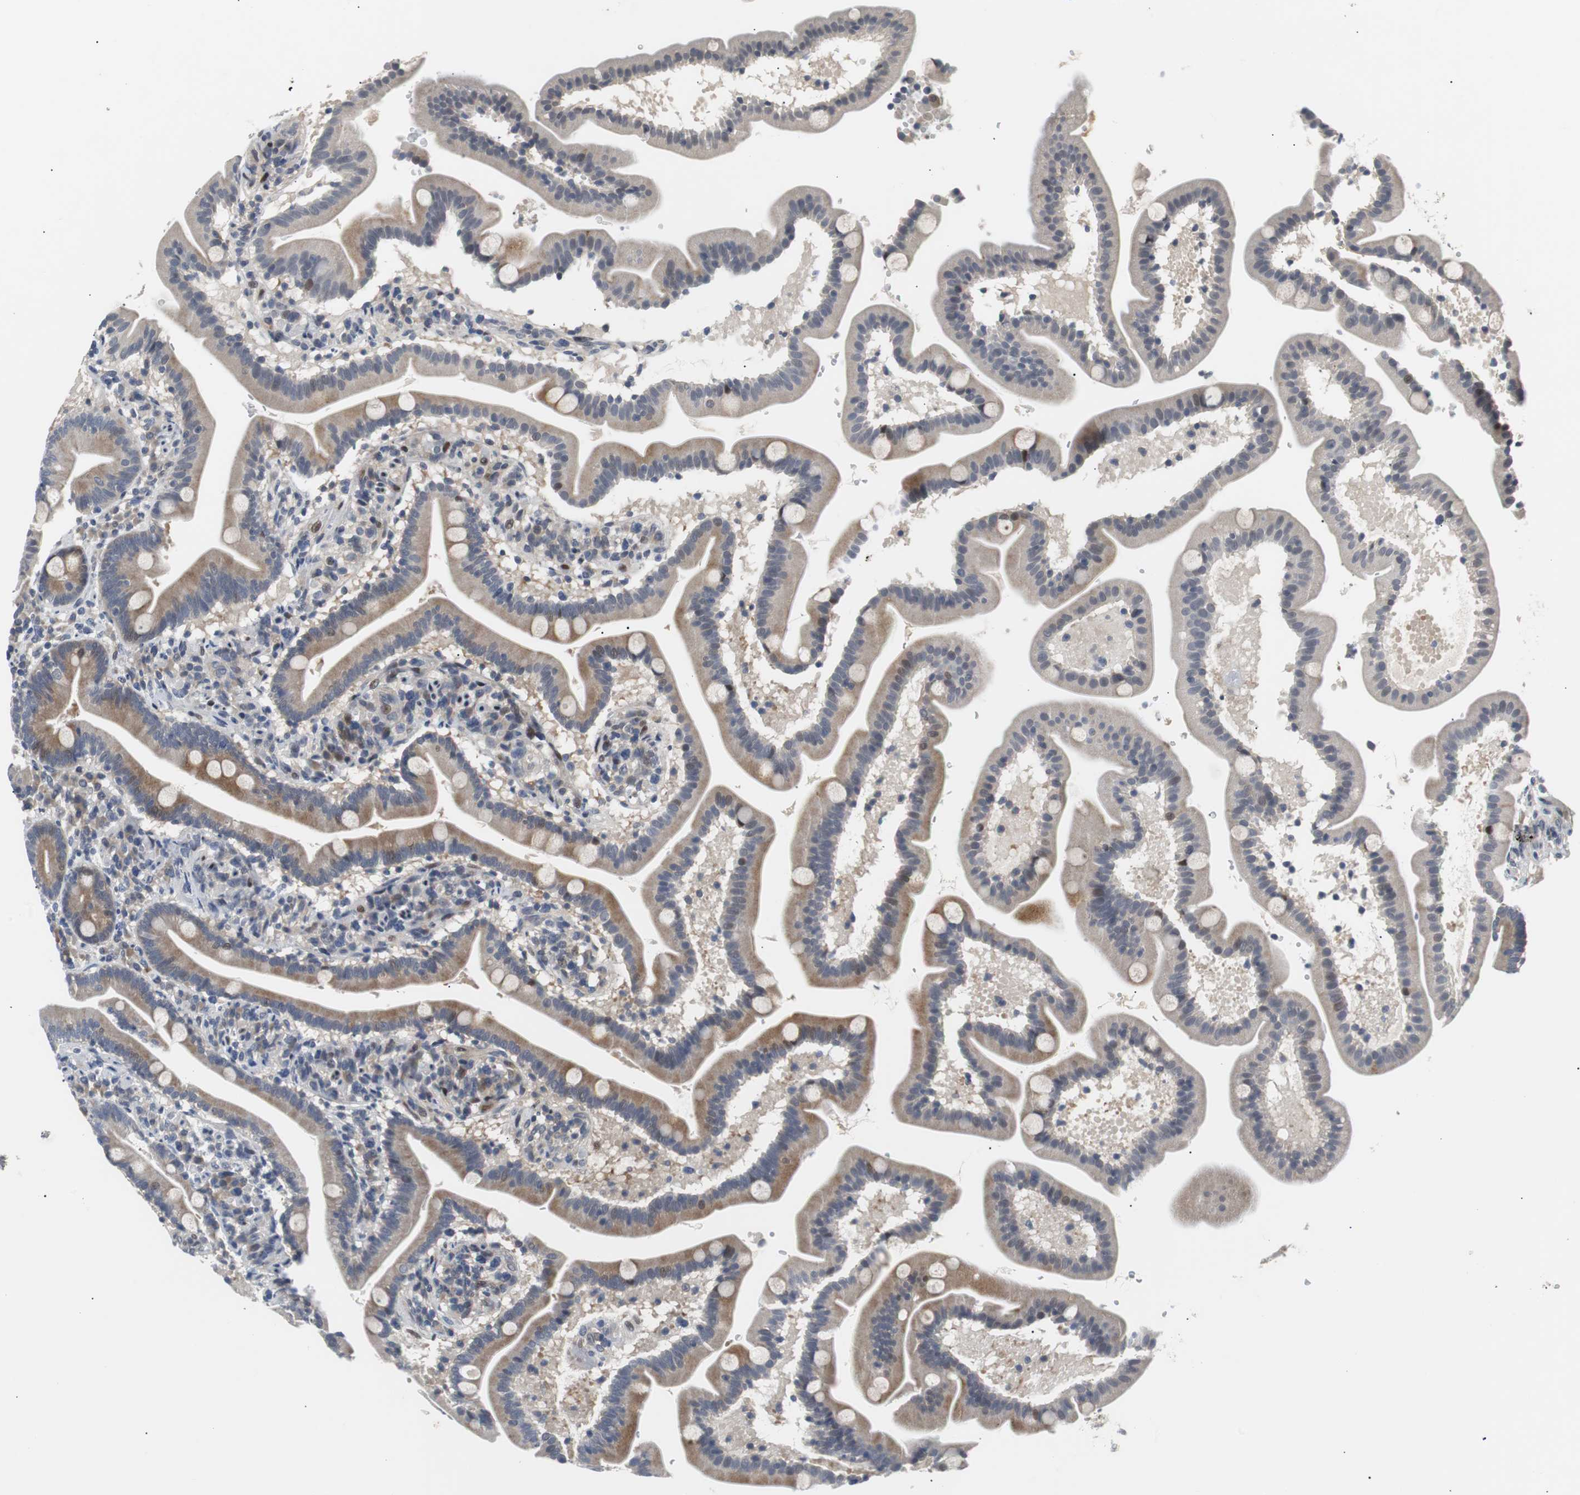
{"staining": {"intensity": "weak", "quantity": "<25%", "location": "cytoplasmic/membranous,nuclear"}, "tissue": "duodenum", "cell_type": "Glandular cells", "image_type": "normal", "snomed": [{"axis": "morphology", "description": "Normal tissue, NOS"}, {"axis": "topography", "description": "Duodenum"}], "caption": "IHC image of normal duodenum: human duodenum stained with DAB (3,3'-diaminobenzidine) shows no significant protein expression in glandular cells. (Immunohistochemistry (ihc), brightfield microscopy, high magnification).", "gene": "MAP2K4", "patient": {"sex": "male", "age": 54}}